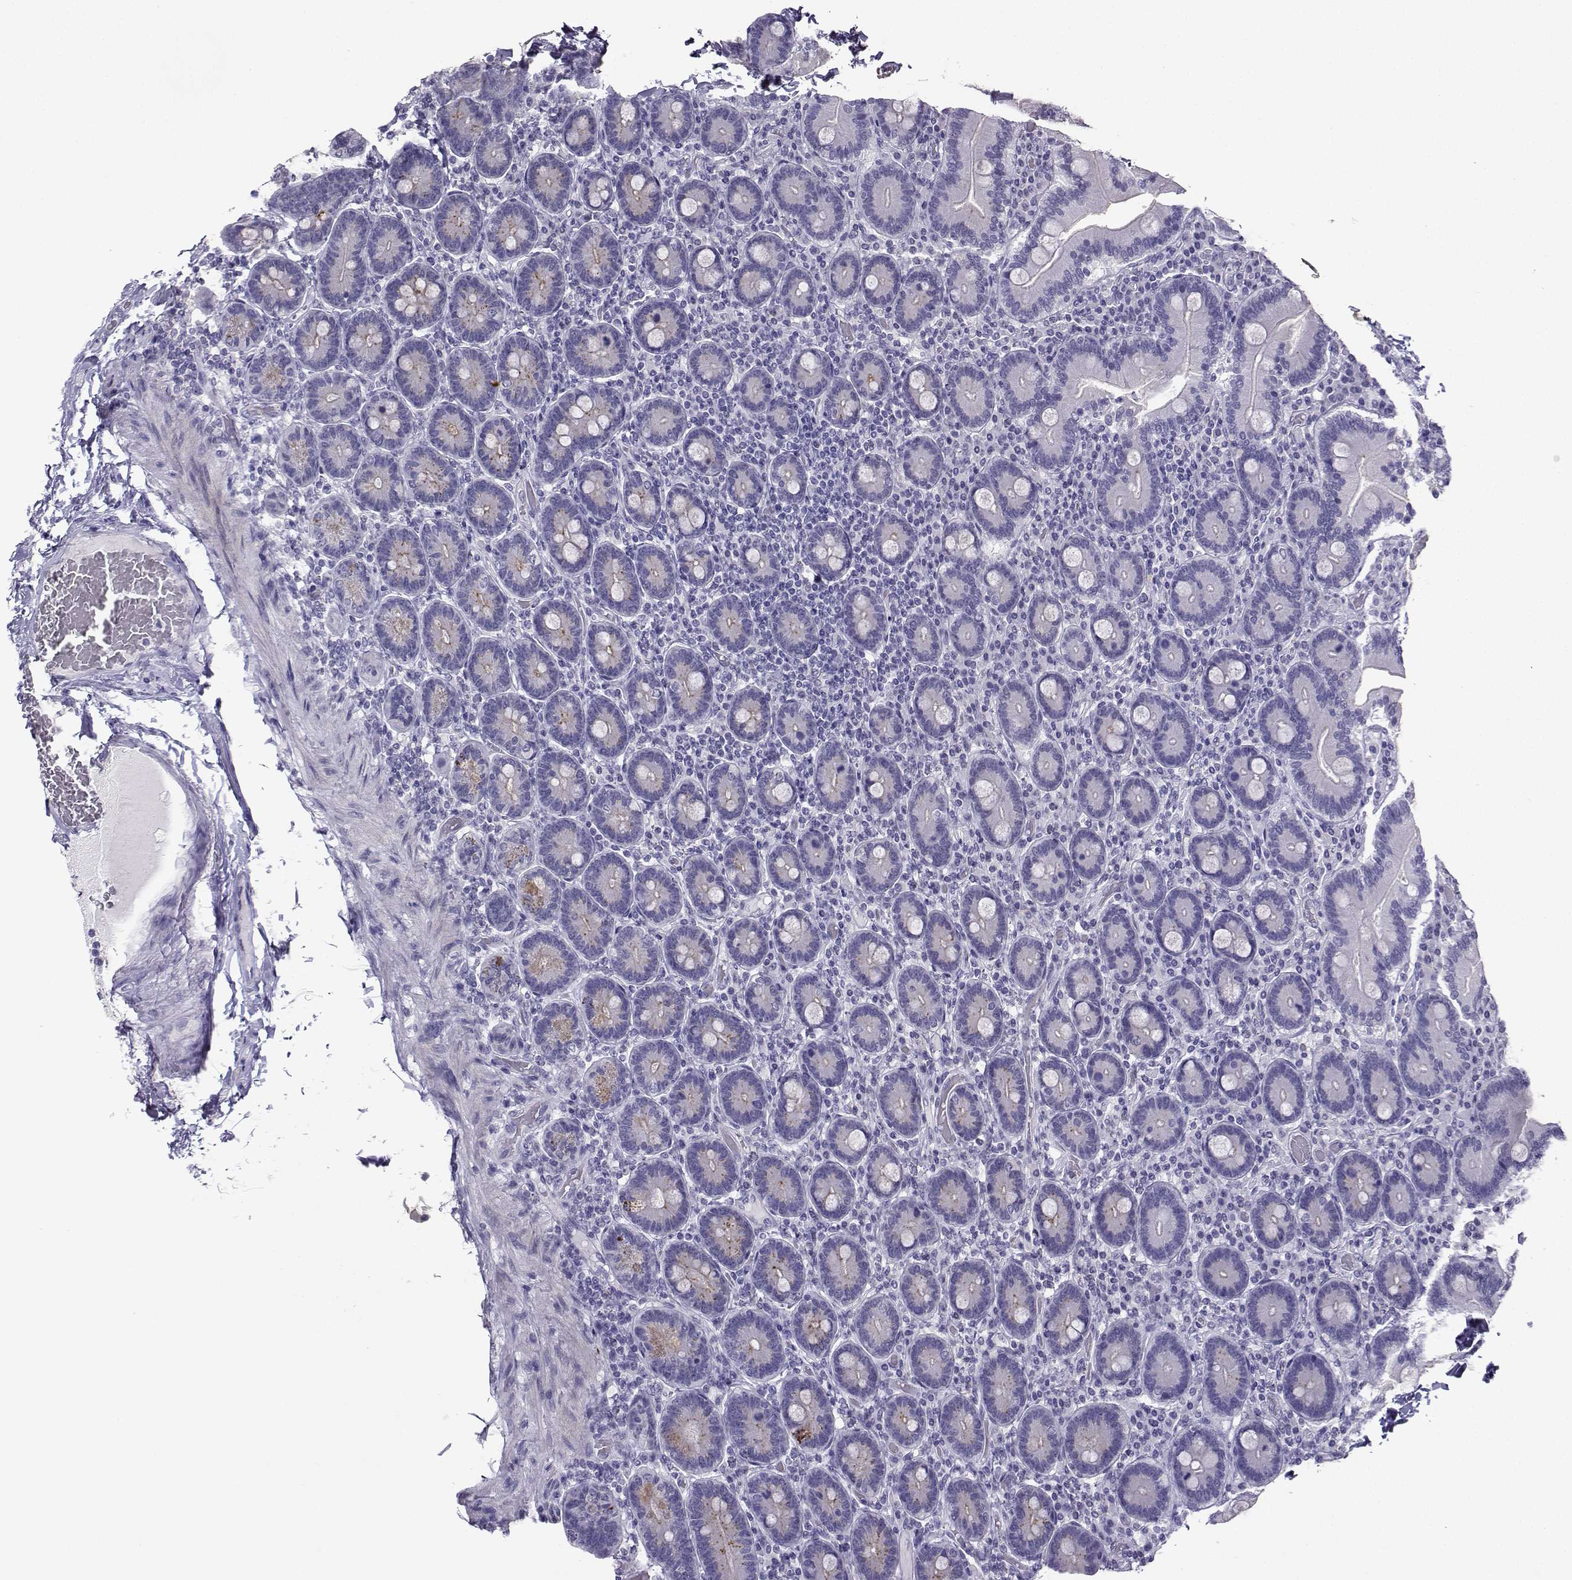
{"staining": {"intensity": "weak", "quantity": "<25%", "location": "cytoplasmic/membranous"}, "tissue": "duodenum", "cell_type": "Glandular cells", "image_type": "normal", "snomed": [{"axis": "morphology", "description": "Normal tissue, NOS"}, {"axis": "topography", "description": "Duodenum"}], "caption": "High power microscopy photomicrograph of an immunohistochemistry photomicrograph of benign duodenum, revealing no significant staining in glandular cells. (Immunohistochemistry, brightfield microscopy, high magnification).", "gene": "TBR1", "patient": {"sex": "female", "age": 62}}